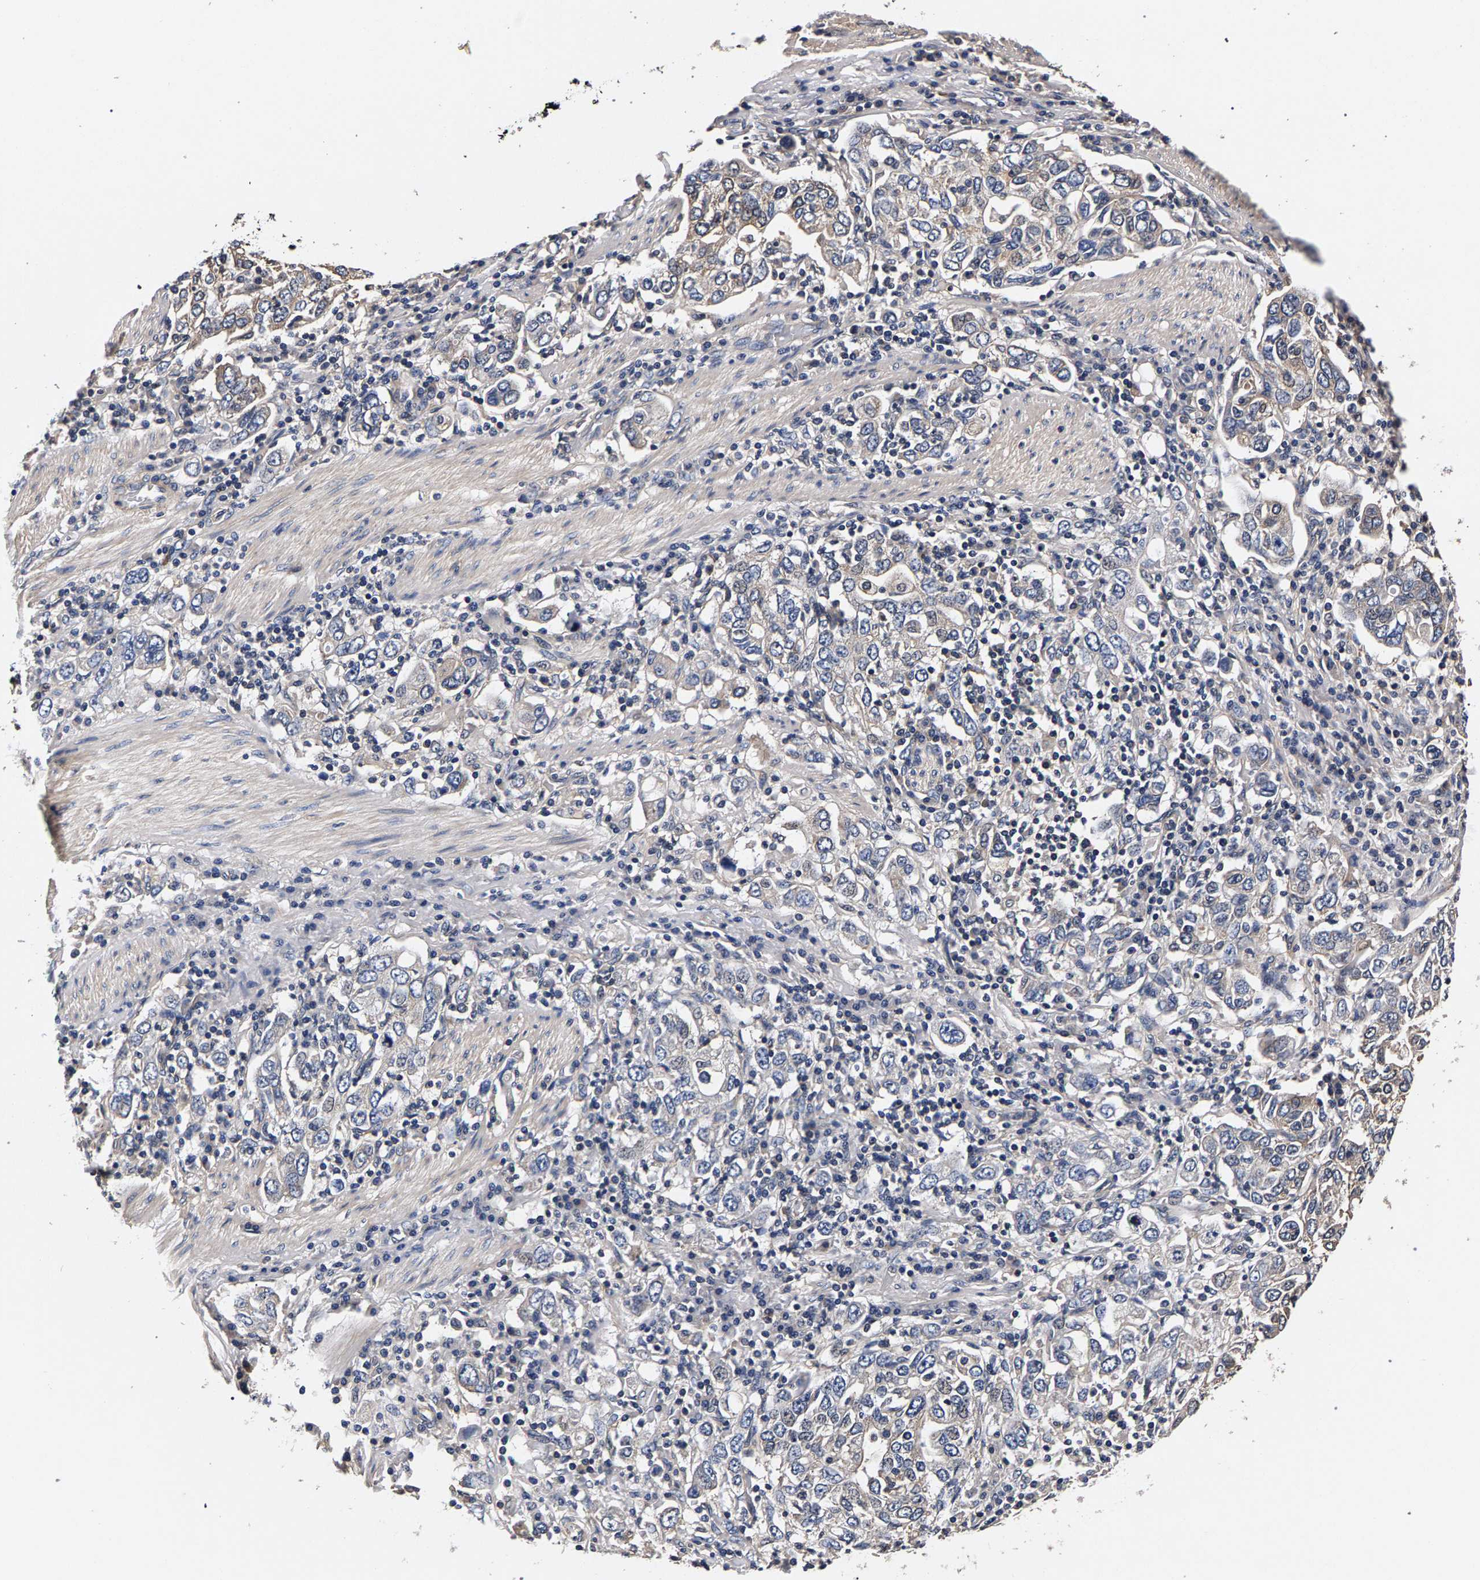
{"staining": {"intensity": "negative", "quantity": "none", "location": "none"}, "tissue": "stomach cancer", "cell_type": "Tumor cells", "image_type": "cancer", "snomed": [{"axis": "morphology", "description": "Adenocarcinoma, NOS"}, {"axis": "topography", "description": "Stomach, upper"}], "caption": "A histopathology image of stomach cancer (adenocarcinoma) stained for a protein displays no brown staining in tumor cells.", "gene": "MARCHF7", "patient": {"sex": "male", "age": 62}}